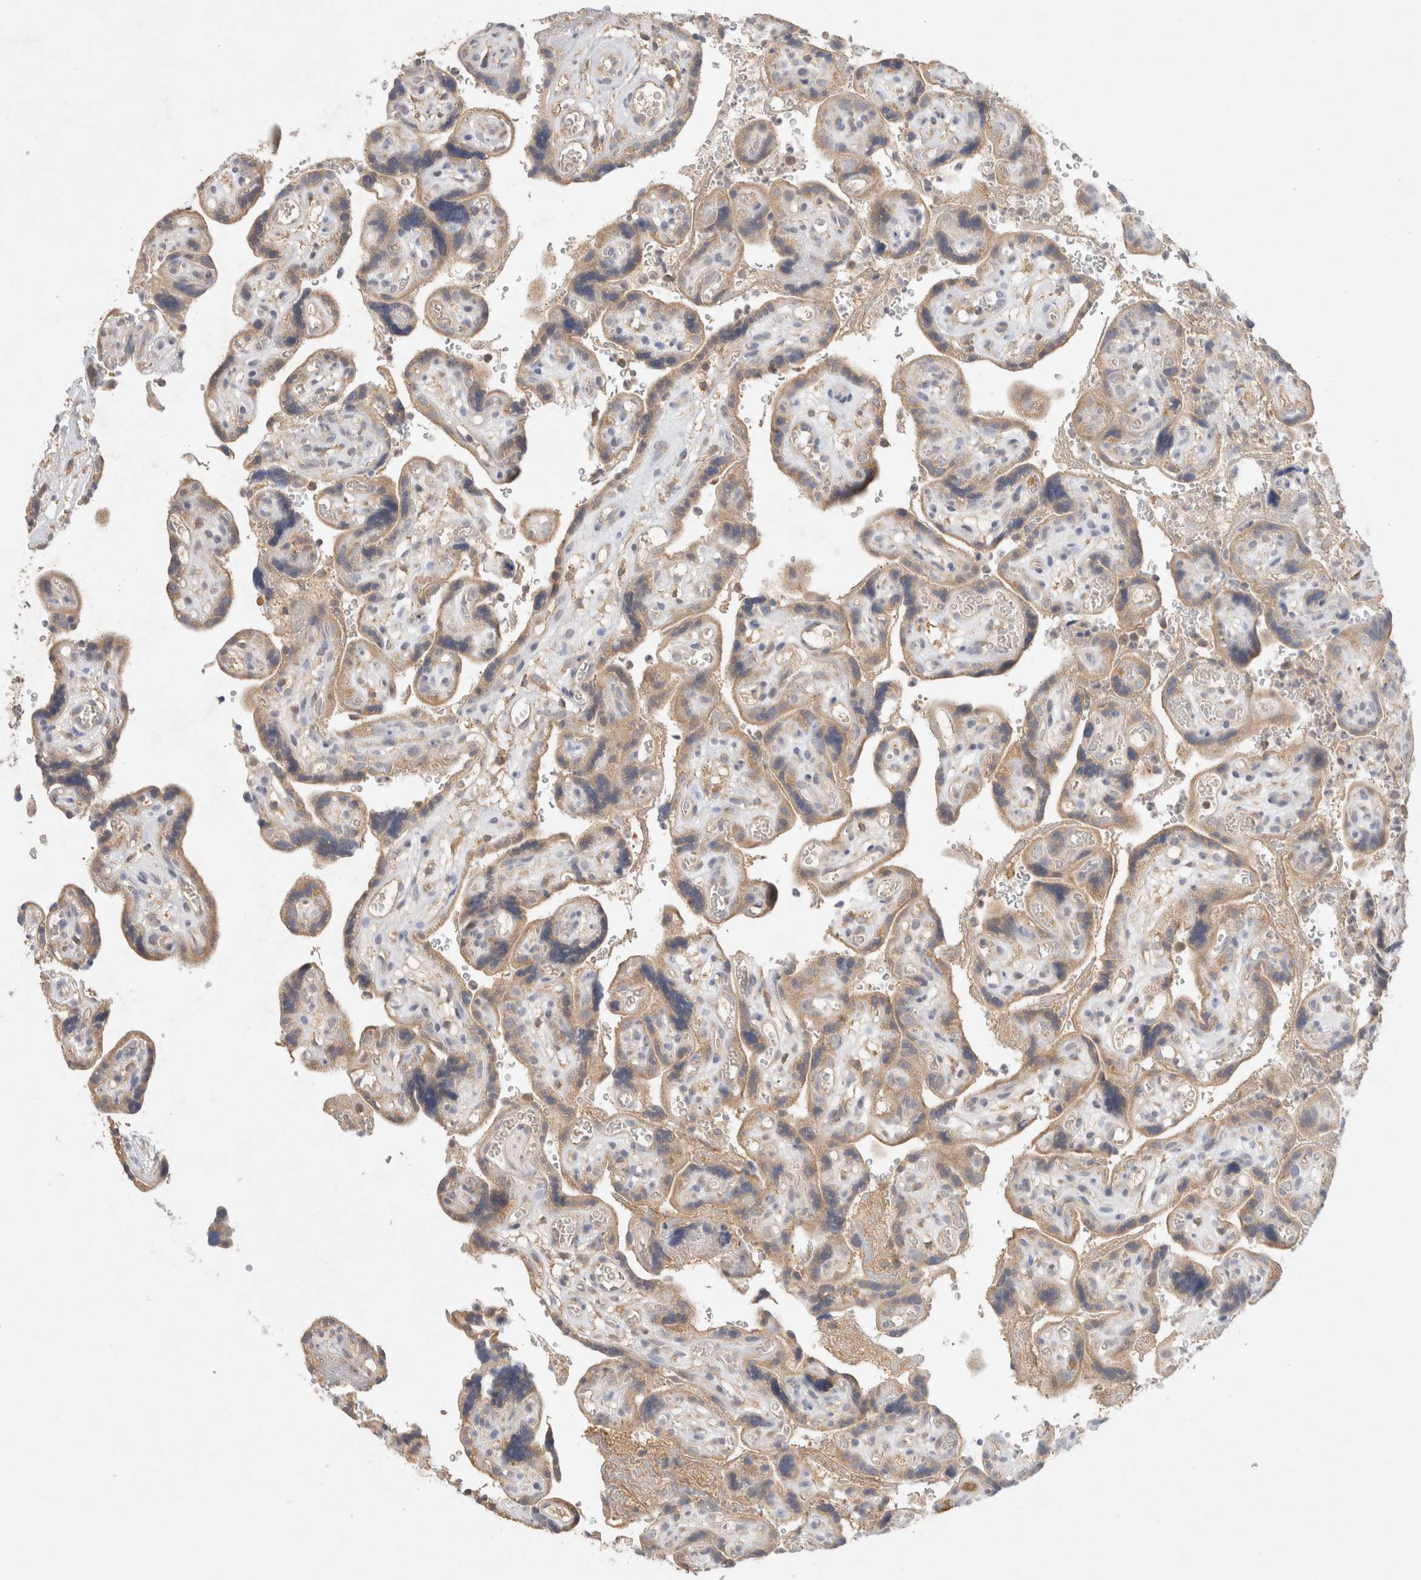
{"staining": {"intensity": "moderate", "quantity": ">75%", "location": "cytoplasmic/membranous"}, "tissue": "placenta", "cell_type": "Decidual cells", "image_type": "normal", "snomed": [{"axis": "morphology", "description": "Normal tissue, NOS"}, {"axis": "topography", "description": "Placenta"}], "caption": "This photomicrograph demonstrates unremarkable placenta stained with immunohistochemistry (IHC) to label a protein in brown. The cytoplasmic/membranous of decidual cells show moderate positivity for the protein. Nuclei are counter-stained blue.", "gene": "GAS1", "patient": {"sex": "female", "age": 30}}